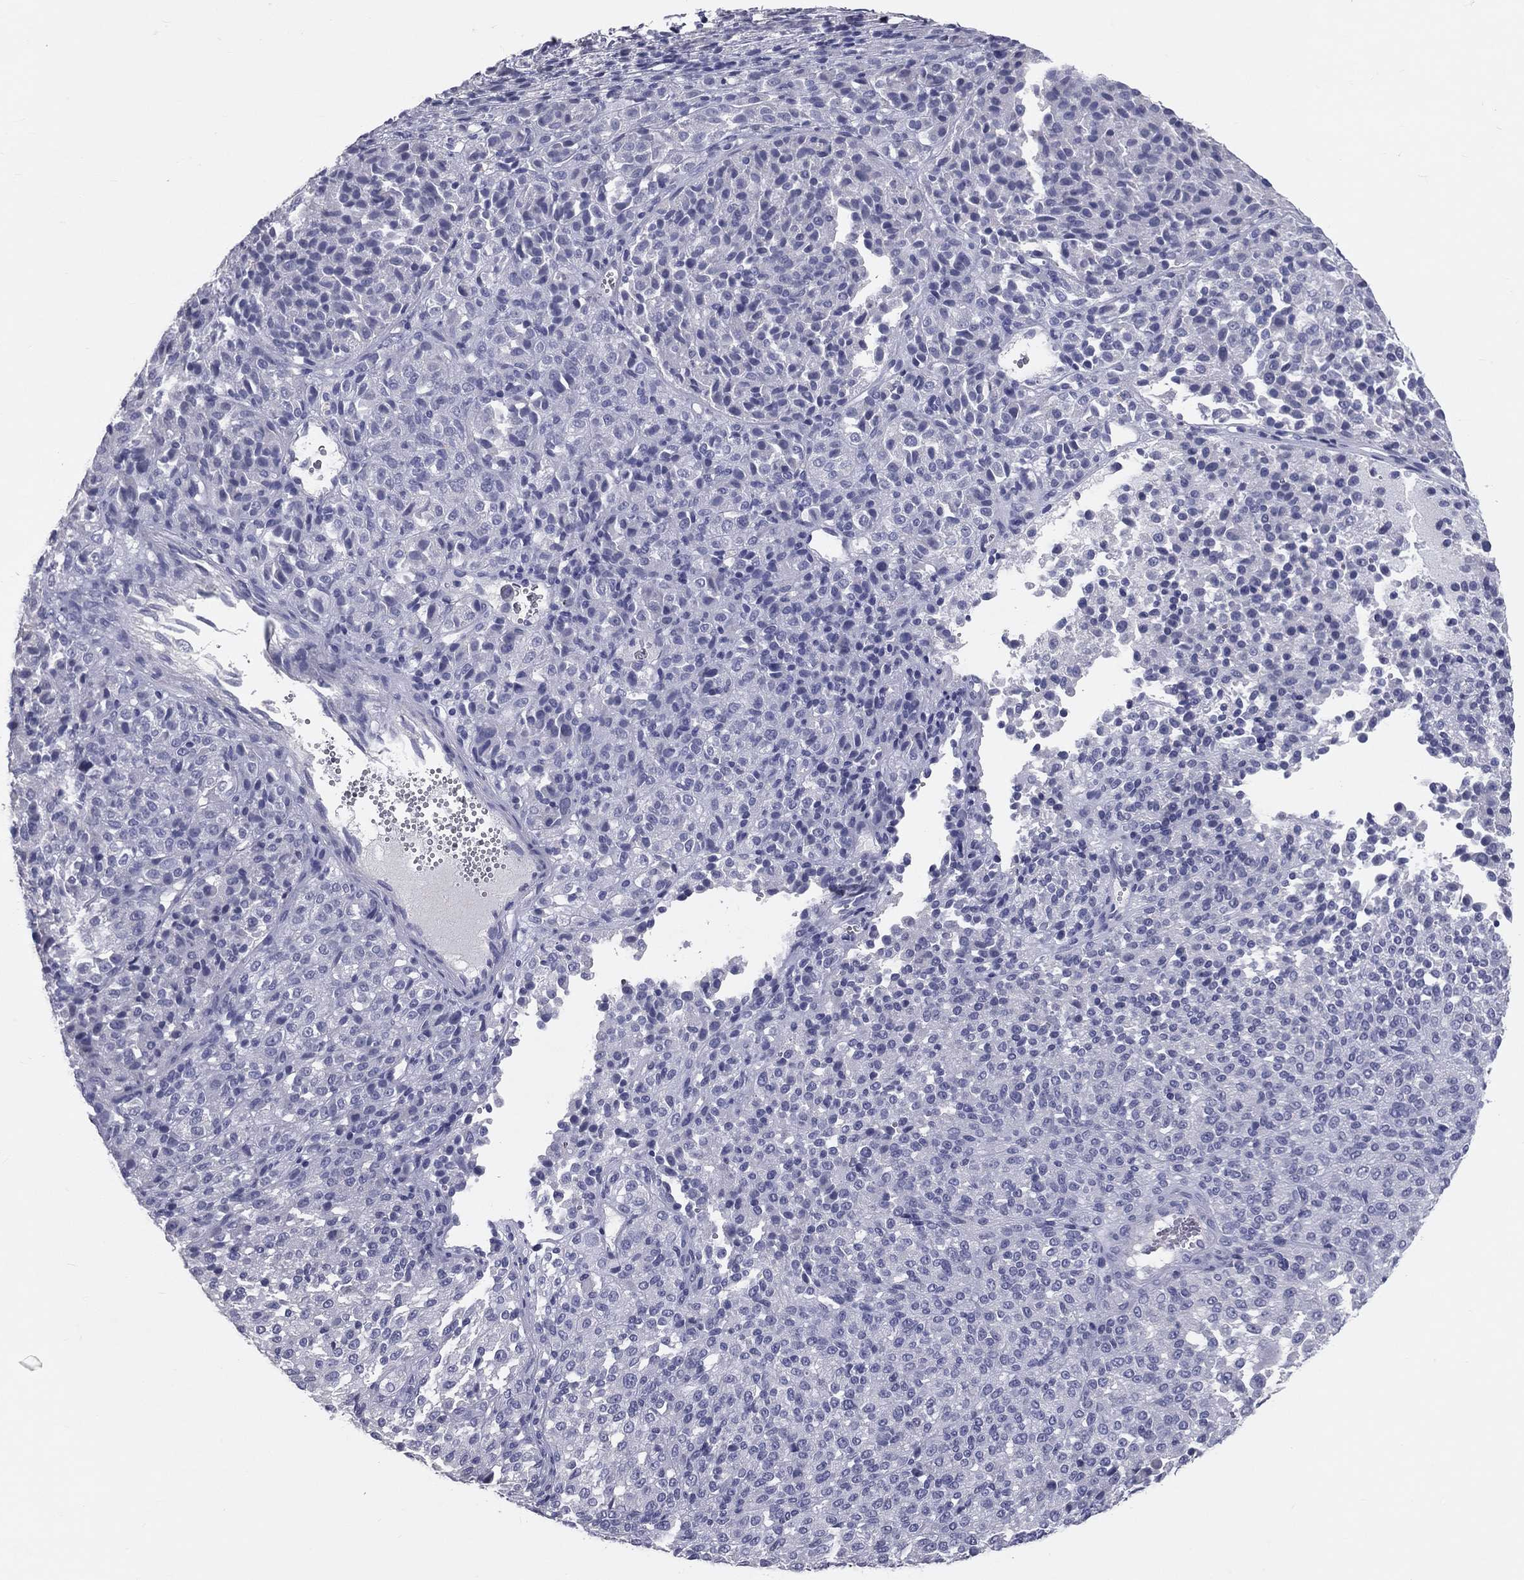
{"staining": {"intensity": "negative", "quantity": "none", "location": "none"}, "tissue": "melanoma", "cell_type": "Tumor cells", "image_type": "cancer", "snomed": [{"axis": "morphology", "description": "Malignant melanoma, Metastatic site"}, {"axis": "topography", "description": "Brain"}], "caption": "Malignant melanoma (metastatic site) was stained to show a protein in brown. There is no significant staining in tumor cells. (Stains: DAB (3,3'-diaminobenzidine) IHC with hematoxylin counter stain, Microscopy: brightfield microscopy at high magnification).", "gene": "TFPI2", "patient": {"sex": "female", "age": 56}}